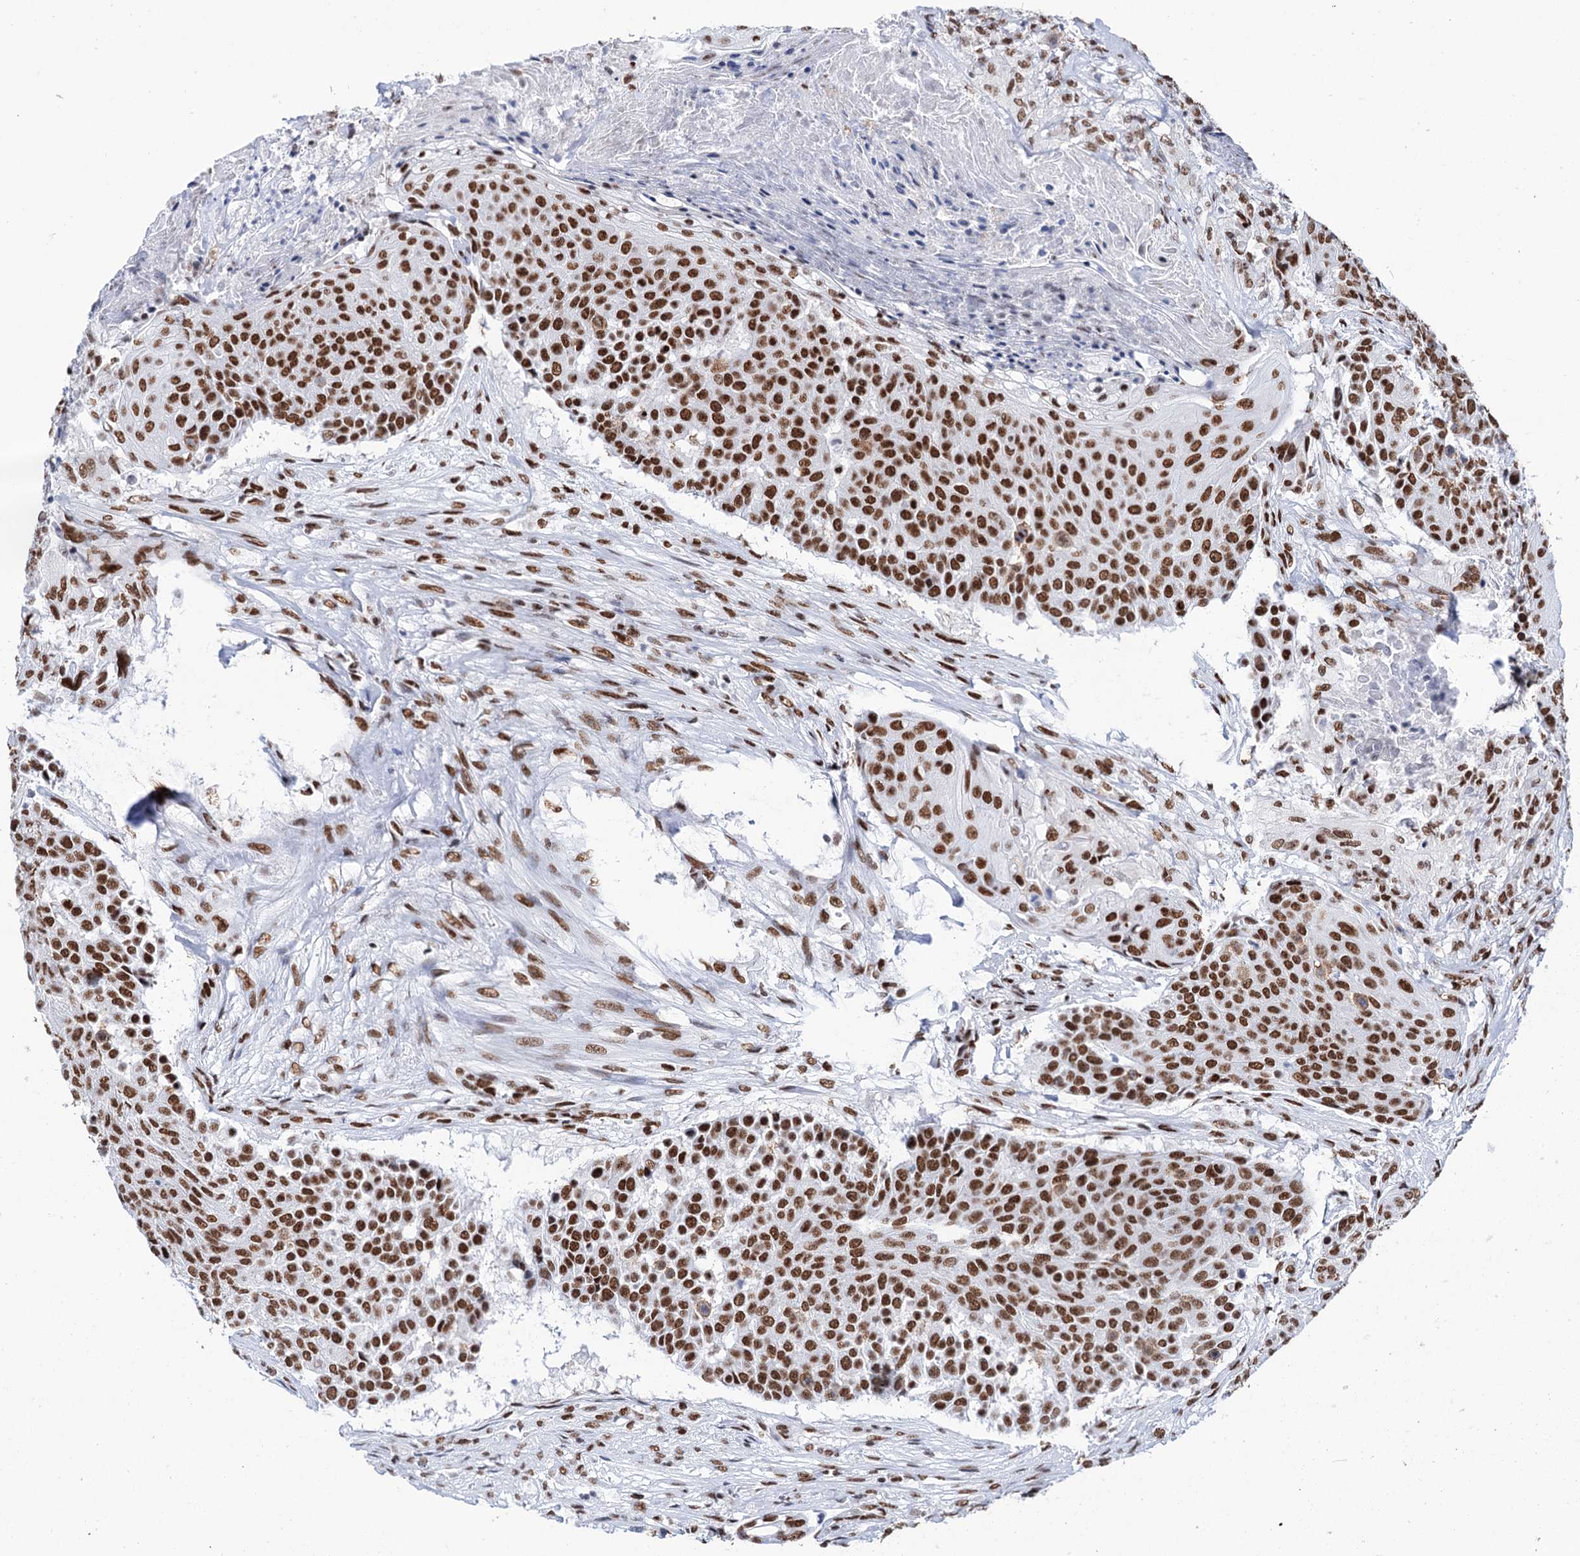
{"staining": {"intensity": "strong", "quantity": ">75%", "location": "nuclear"}, "tissue": "urothelial cancer", "cell_type": "Tumor cells", "image_type": "cancer", "snomed": [{"axis": "morphology", "description": "Urothelial carcinoma, High grade"}, {"axis": "topography", "description": "Urinary bladder"}], "caption": "Urothelial carcinoma (high-grade) was stained to show a protein in brown. There is high levels of strong nuclear staining in about >75% of tumor cells.", "gene": "MATR3", "patient": {"sex": "female", "age": 63}}